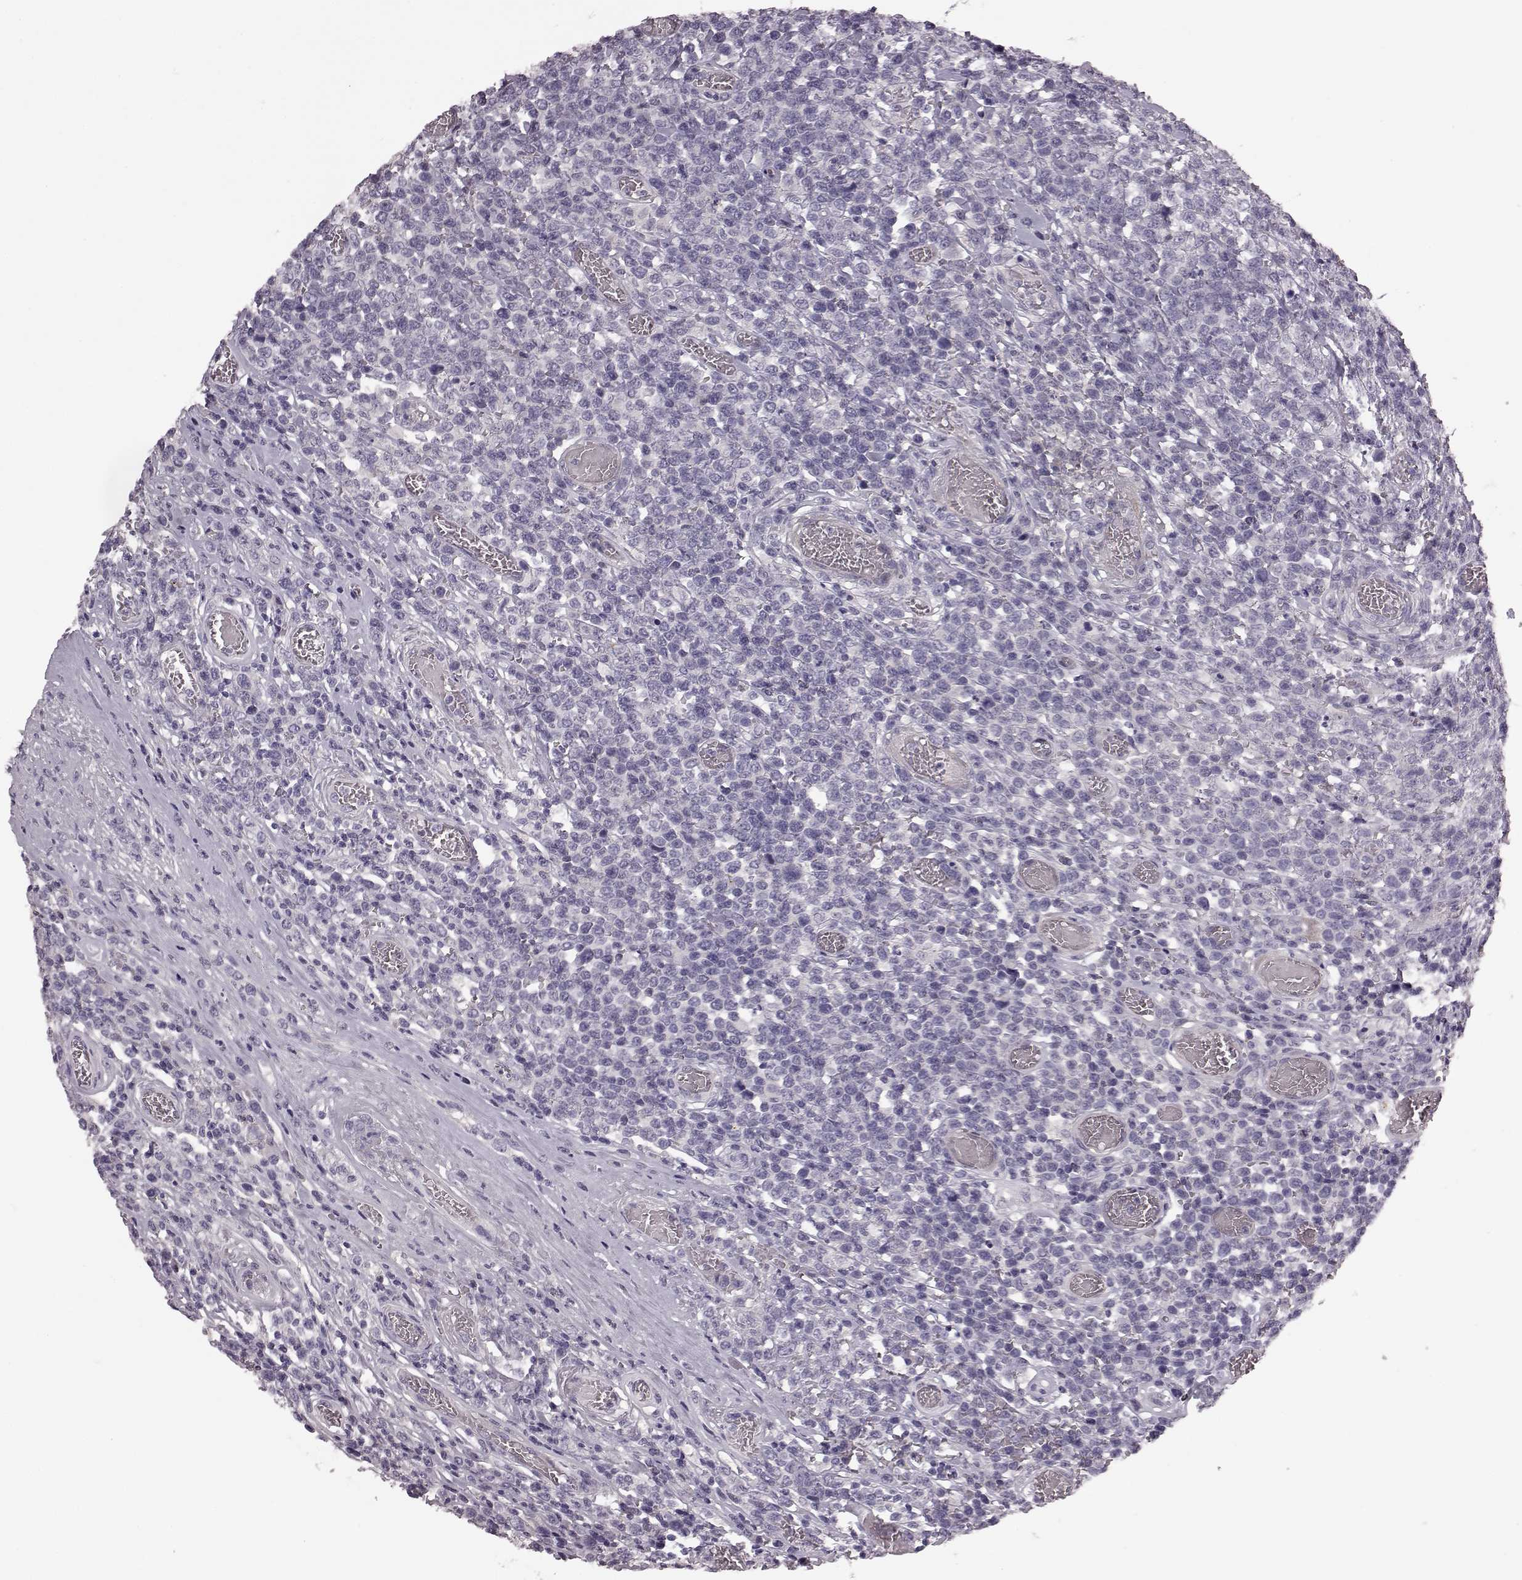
{"staining": {"intensity": "negative", "quantity": "none", "location": "none"}, "tissue": "lymphoma", "cell_type": "Tumor cells", "image_type": "cancer", "snomed": [{"axis": "morphology", "description": "Malignant lymphoma, non-Hodgkin's type, High grade"}, {"axis": "topography", "description": "Soft tissue"}], "caption": "Photomicrograph shows no protein staining in tumor cells of malignant lymphoma, non-Hodgkin's type (high-grade) tissue.", "gene": "GRK1", "patient": {"sex": "female", "age": 56}}